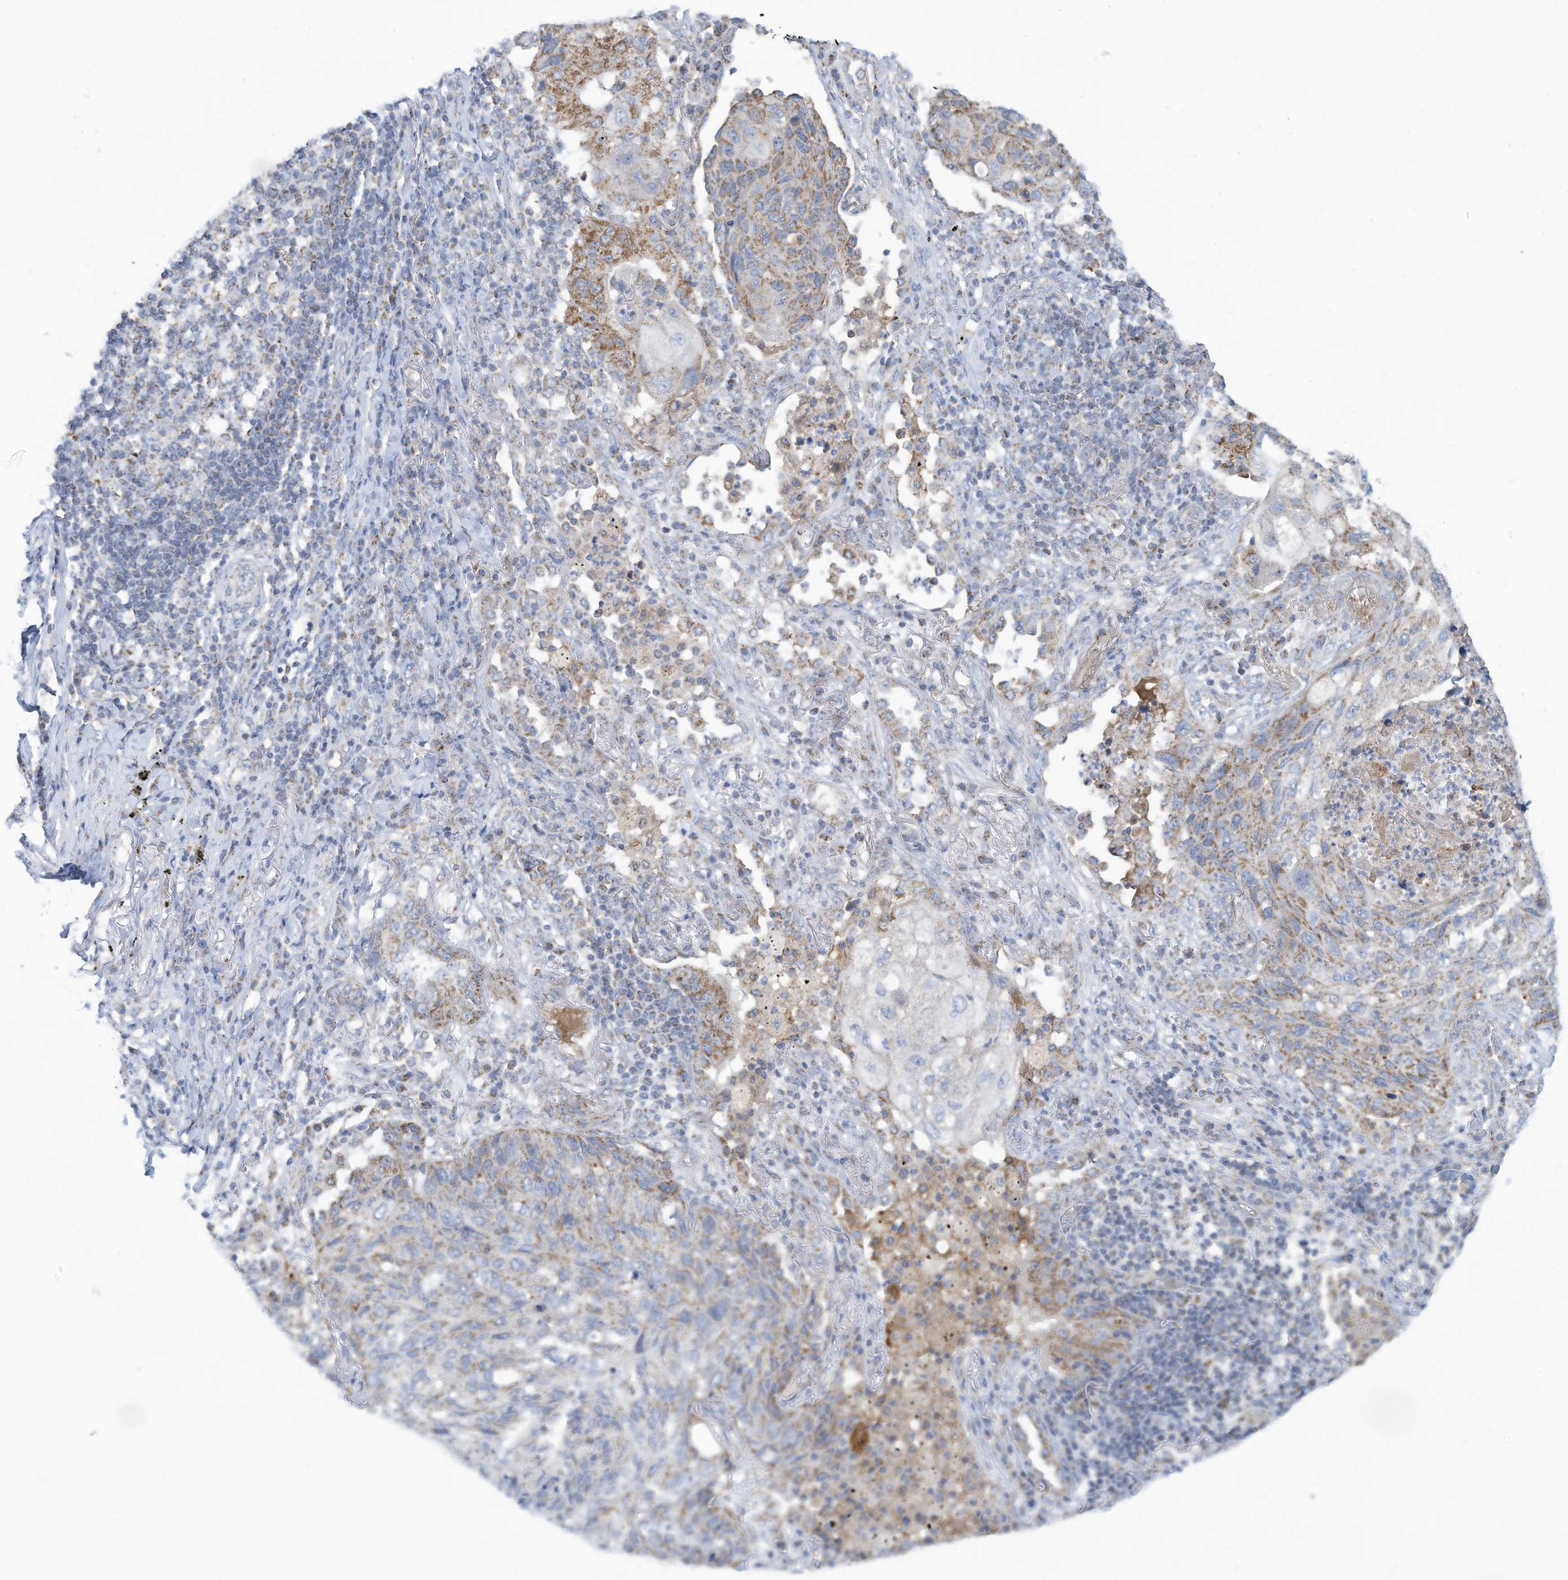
{"staining": {"intensity": "weak", "quantity": "25%-75%", "location": "cytoplasmic/membranous"}, "tissue": "lung cancer", "cell_type": "Tumor cells", "image_type": "cancer", "snomed": [{"axis": "morphology", "description": "Squamous cell carcinoma, NOS"}, {"axis": "topography", "description": "Lung"}], "caption": "This is an image of immunohistochemistry staining of lung squamous cell carcinoma, which shows weak positivity in the cytoplasmic/membranous of tumor cells.", "gene": "NLN", "patient": {"sex": "female", "age": 63}}